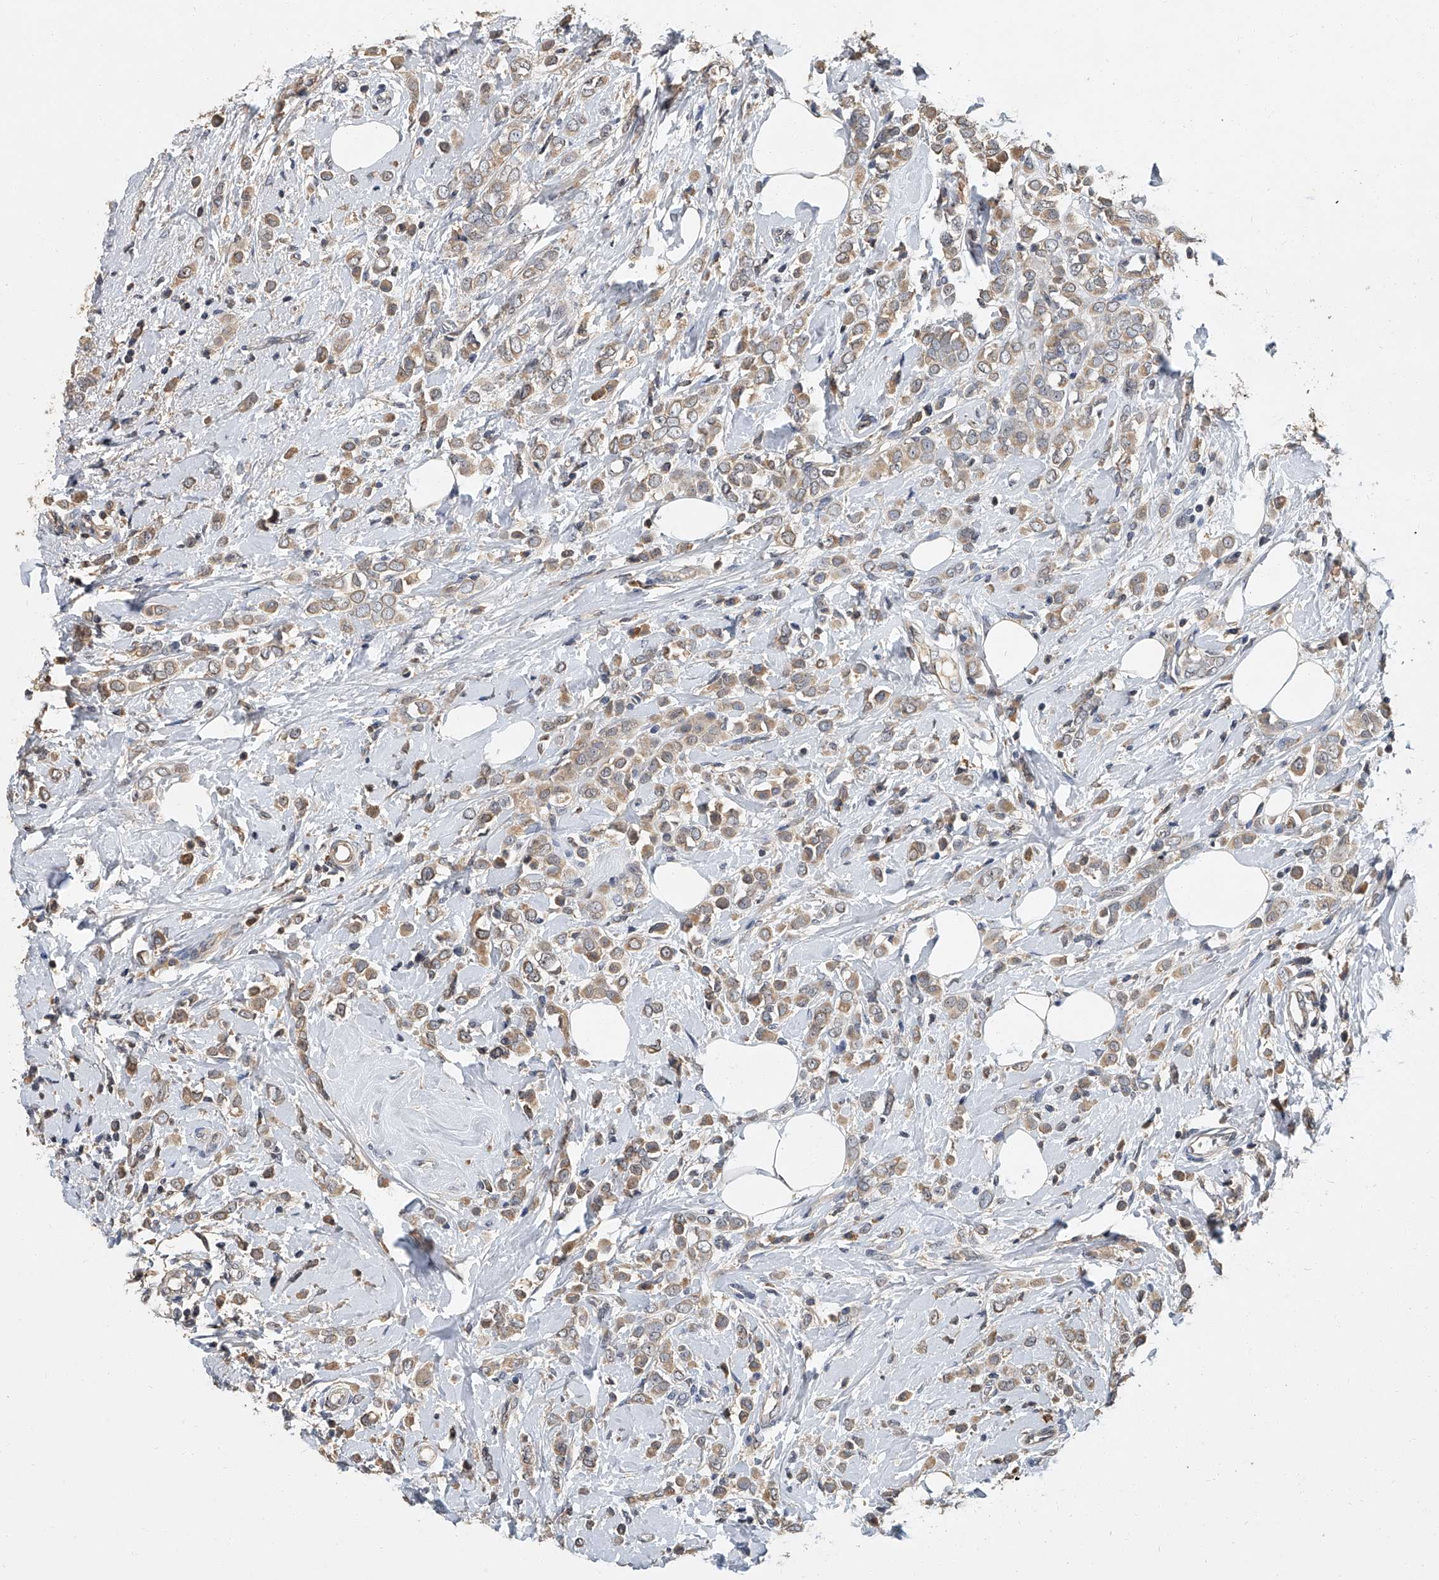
{"staining": {"intensity": "weak", "quantity": ">75%", "location": "cytoplasmic/membranous"}, "tissue": "breast cancer", "cell_type": "Tumor cells", "image_type": "cancer", "snomed": [{"axis": "morphology", "description": "Lobular carcinoma"}, {"axis": "topography", "description": "Breast"}], "caption": "Weak cytoplasmic/membranous staining for a protein is seen in about >75% of tumor cells of breast cancer (lobular carcinoma) using immunohistochemistry.", "gene": "JAG2", "patient": {"sex": "female", "age": 47}}